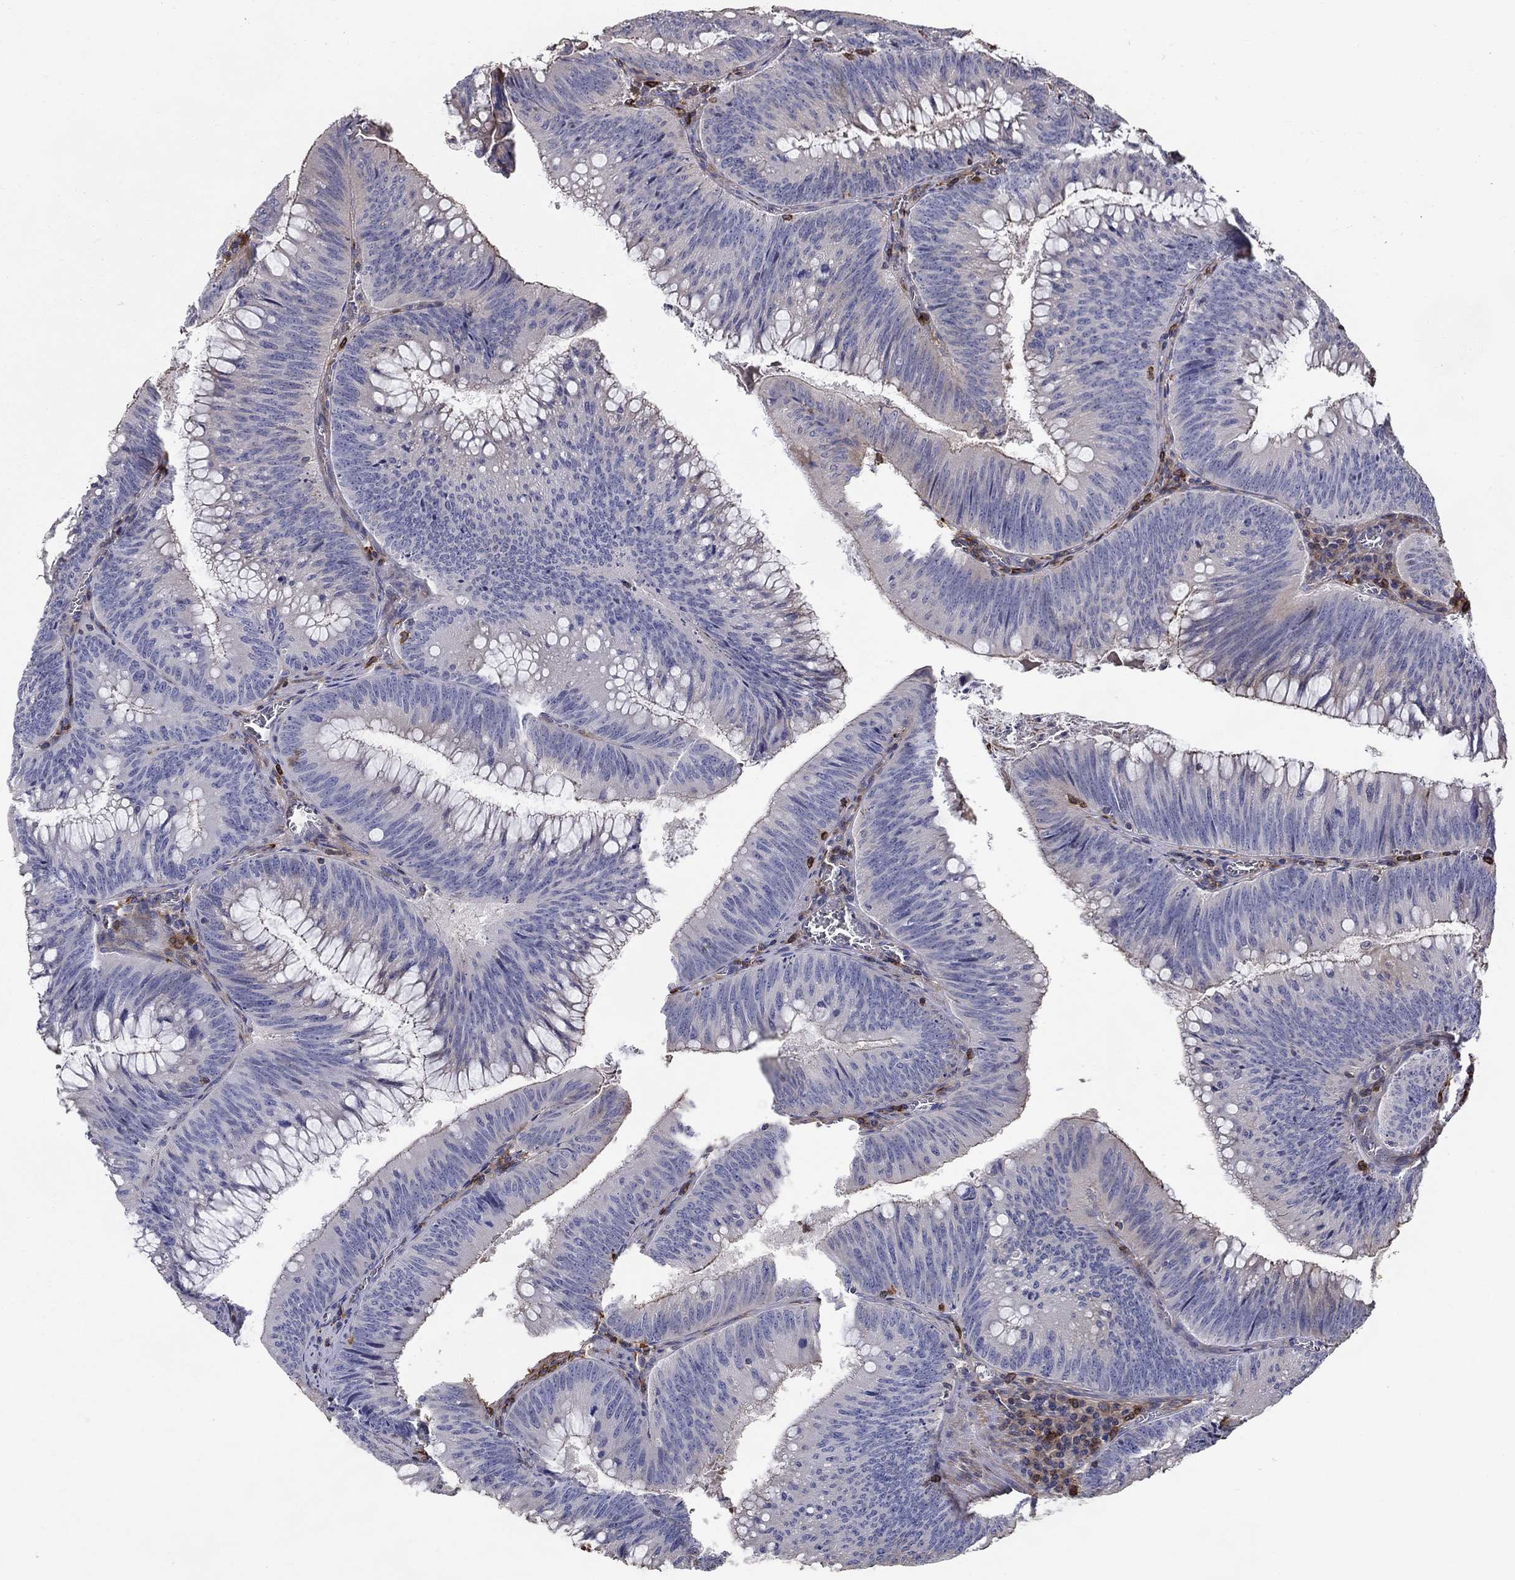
{"staining": {"intensity": "strong", "quantity": "<25%", "location": "cytoplasmic/membranous"}, "tissue": "colorectal cancer", "cell_type": "Tumor cells", "image_type": "cancer", "snomed": [{"axis": "morphology", "description": "Adenocarcinoma, NOS"}, {"axis": "topography", "description": "Rectum"}], "caption": "Colorectal cancer (adenocarcinoma) tissue exhibits strong cytoplasmic/membranous expression in approximately <25% of tumor cells", "gene": "NPHP1", "patient": {"sex": "female", "age": 72}}